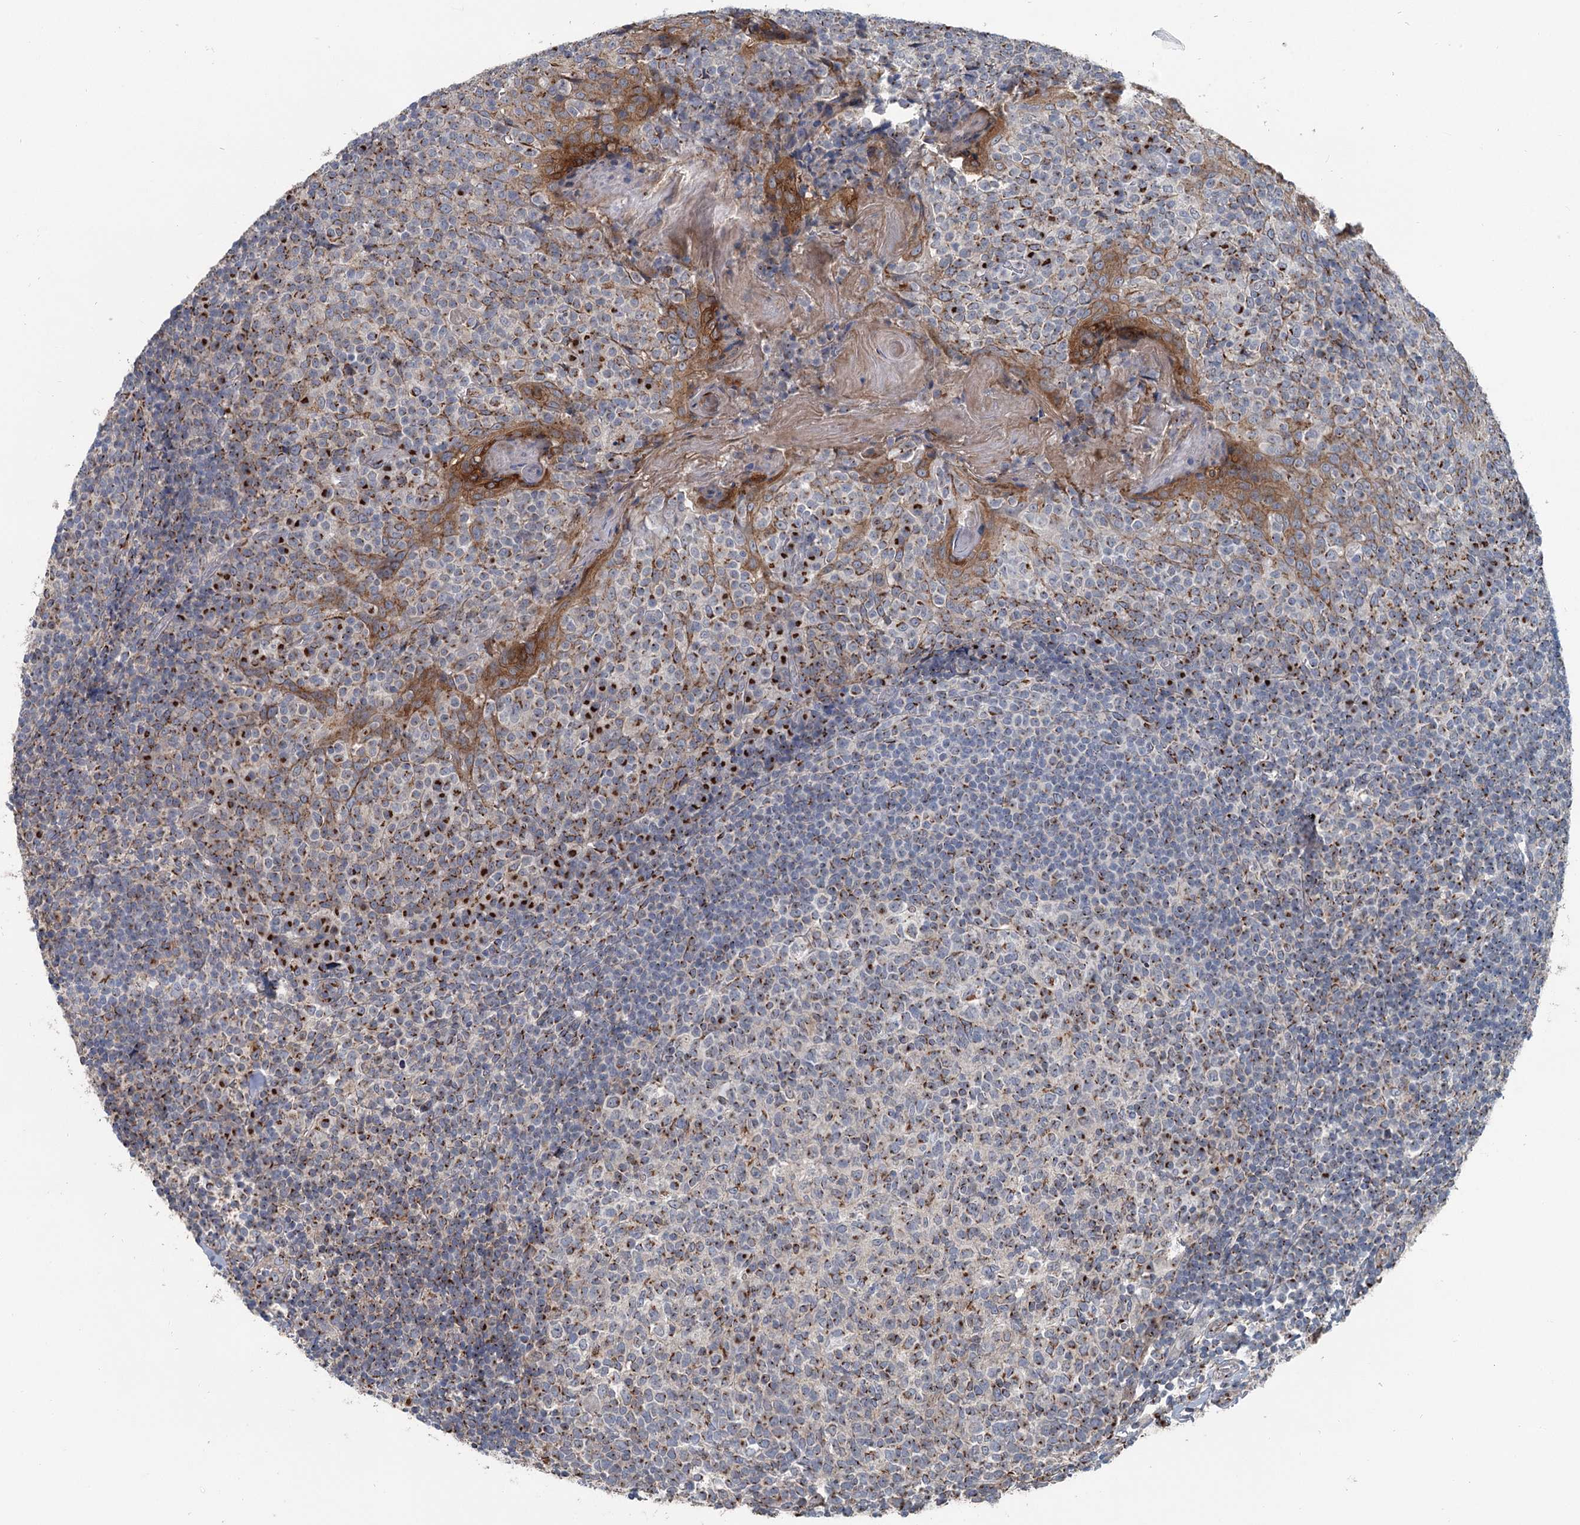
{"staining": {"intensity": "strong", "quantity": "25%-75%", "location": "cytoplasmic/membranous"}, "tissue": "tonsil", "cell_type": "Germinal center cells", "image_type": "normal", "snomed": [{"axis": "morphology", "description": "Normal tissue, NOS"}, {"axis": "topography", "description": "Tonsil"}], "caption": "Strong cytoplasmic/membranous expression for a protein is appreciated in approximately 25%-75% of germinal center cells of benign tonsil using immunohistochemistry (IHC).", "gene": "ITIH5", "patient": {"sex": "female", "age": 19}}